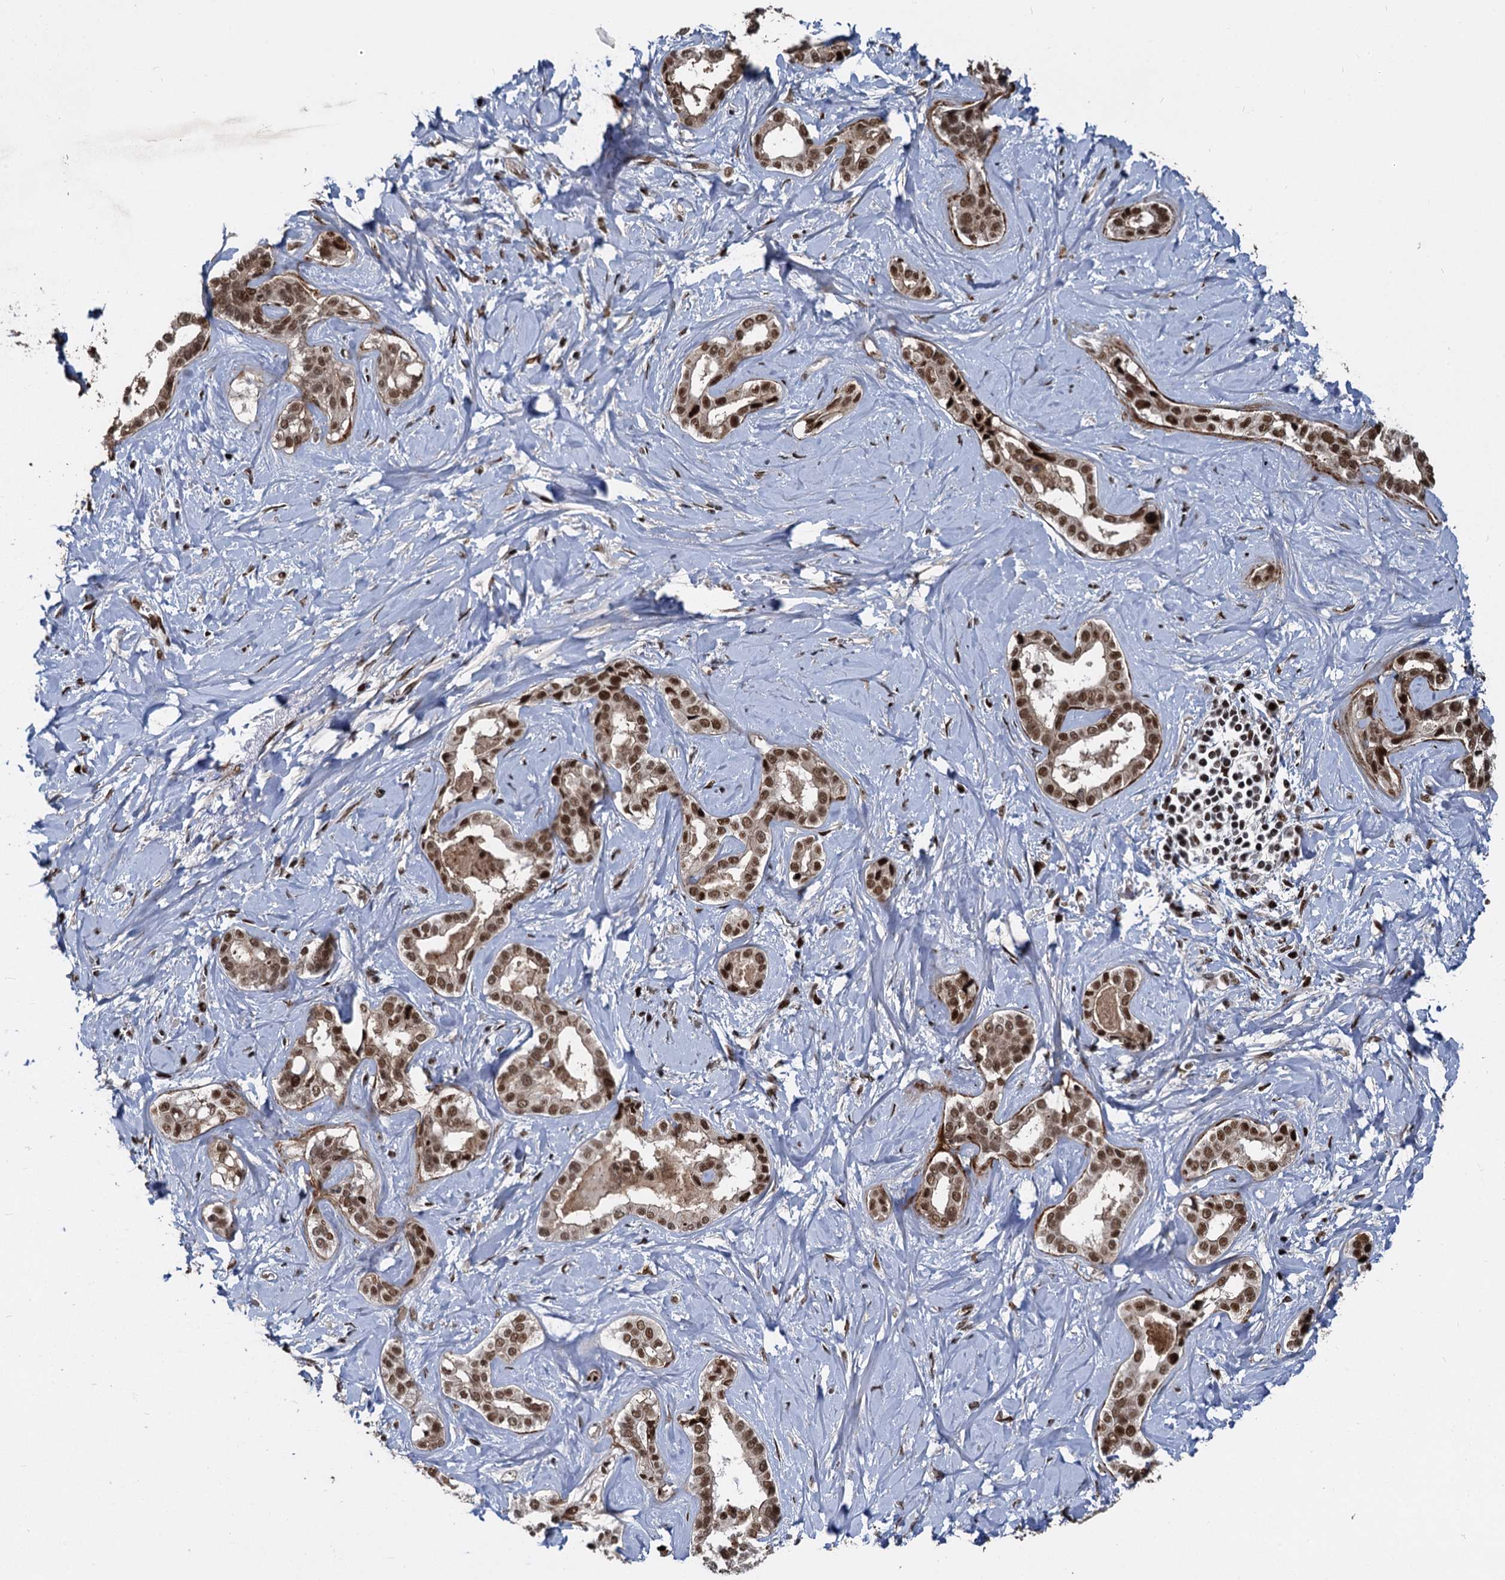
{"staining": {"intensity": "moderate", "quantity": ">75%", "location": "nuclear"}, "tissue": "liver cancer", "cell_type": "Tumor cells", "image_type": "cancer", "snomed": [{"axis": "morphology", "description": "Cholangiocarcinoma"}, {"axis": "topography", "description": "Liver"}], "caption": "About >75% of tumor cells in liver cancer (cholangiocarcinoma) demonstrate moderate nuclear protein expression as visualized by brown immunohistochemical staining.", "gene": "ANKRD49", "patient": {"sex": "female", "age": 77}}